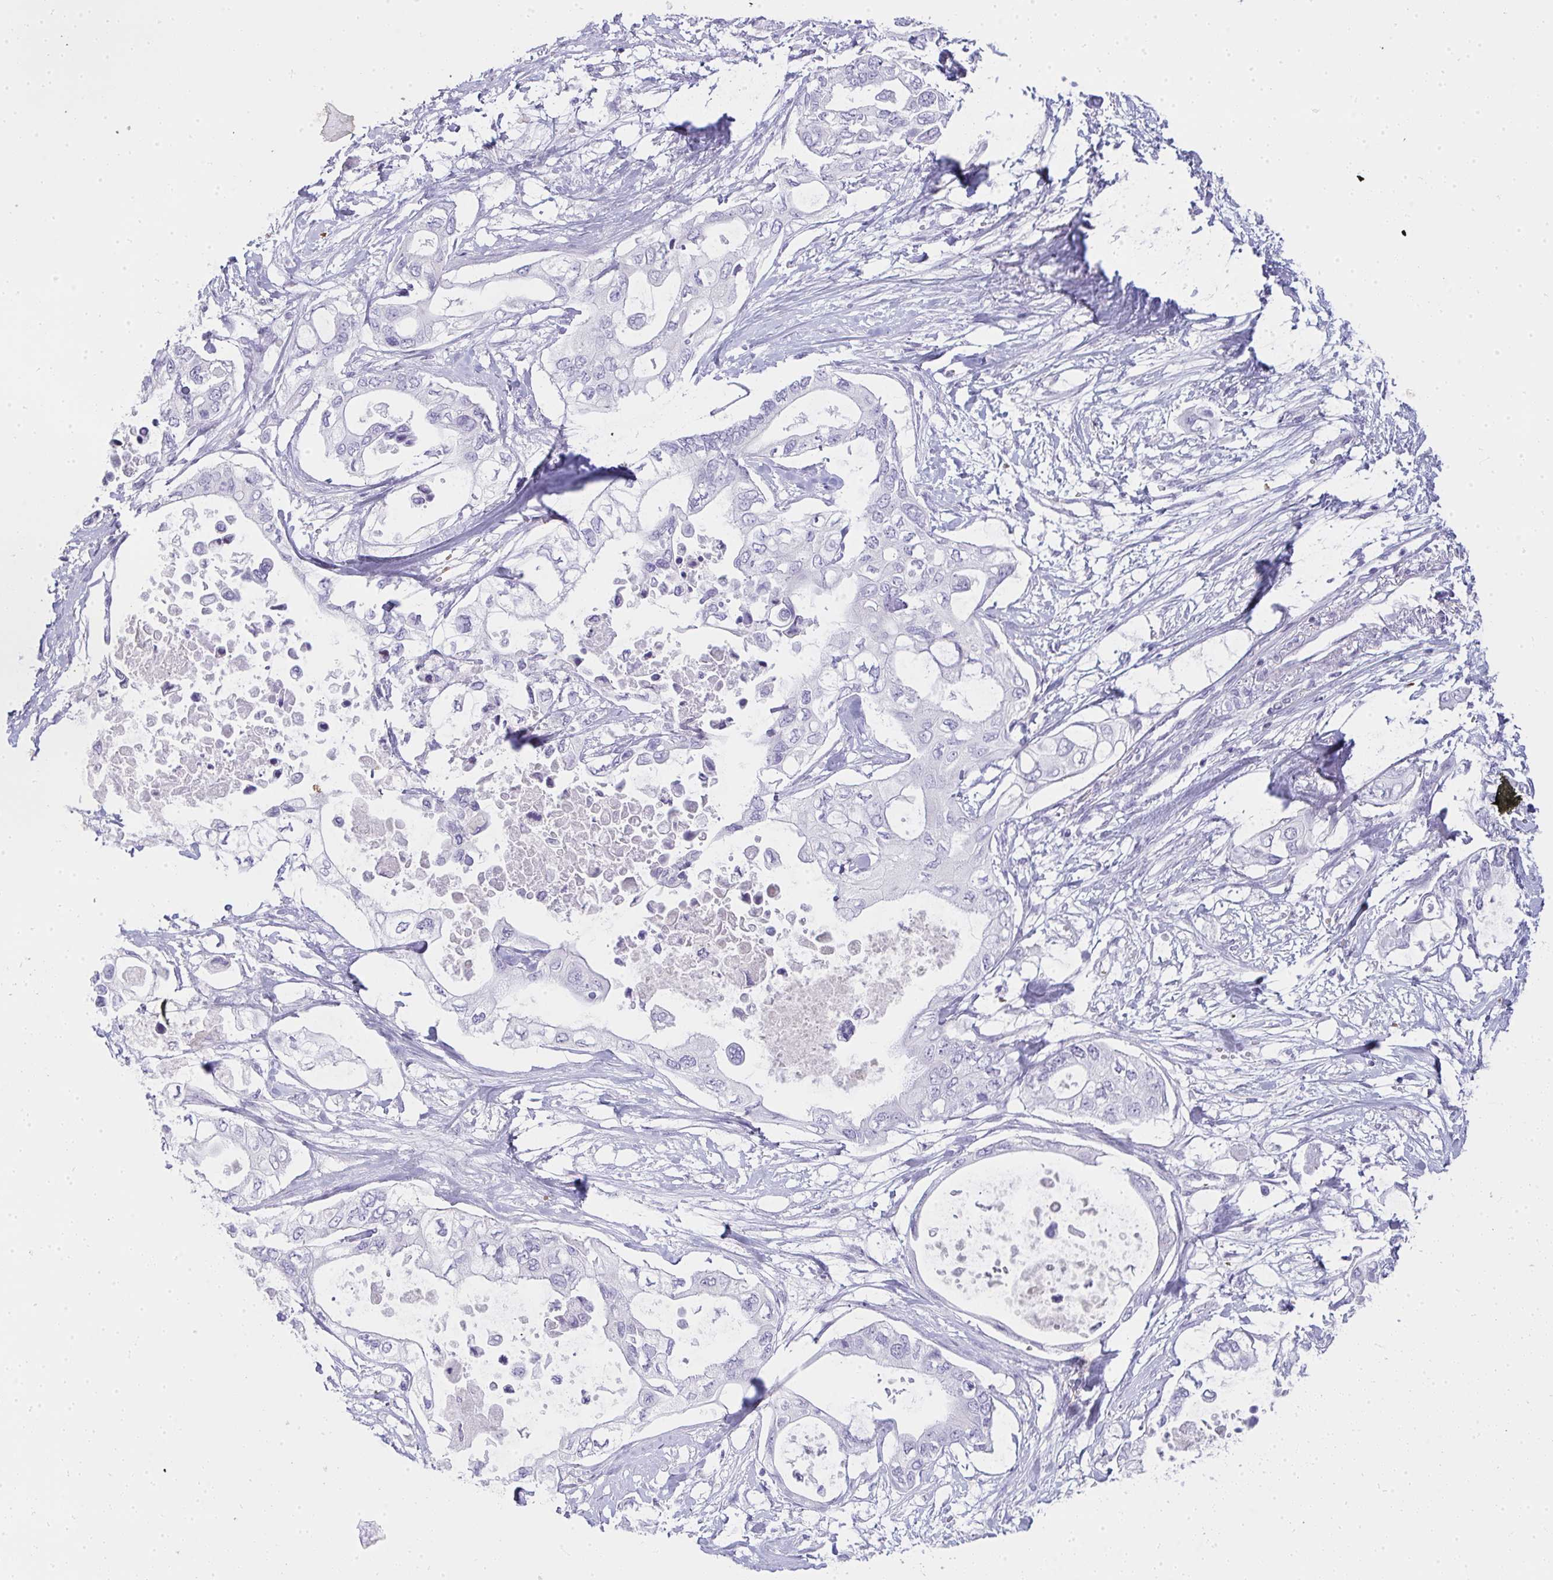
{"staining": {"intensity": "negative", "quantity": "none", "location": "none"}, "tissue": "pancreatic cancer", "cell_type": "Tumor cells", "image_type": "cancer", "snomed": [{"axis": "morphology", "description": "Adenocarcinoma, NOS"}, {"axis": "topography", "description": "Pancreas"}], "caption": "The immunohistochemistry (IHC) micrograph has no significant expression in tumor cells of adenocarcinoma (pancreatic) tissue.", "gene": "ZNF182", "patient": {"sex": "female", "age": 63}}